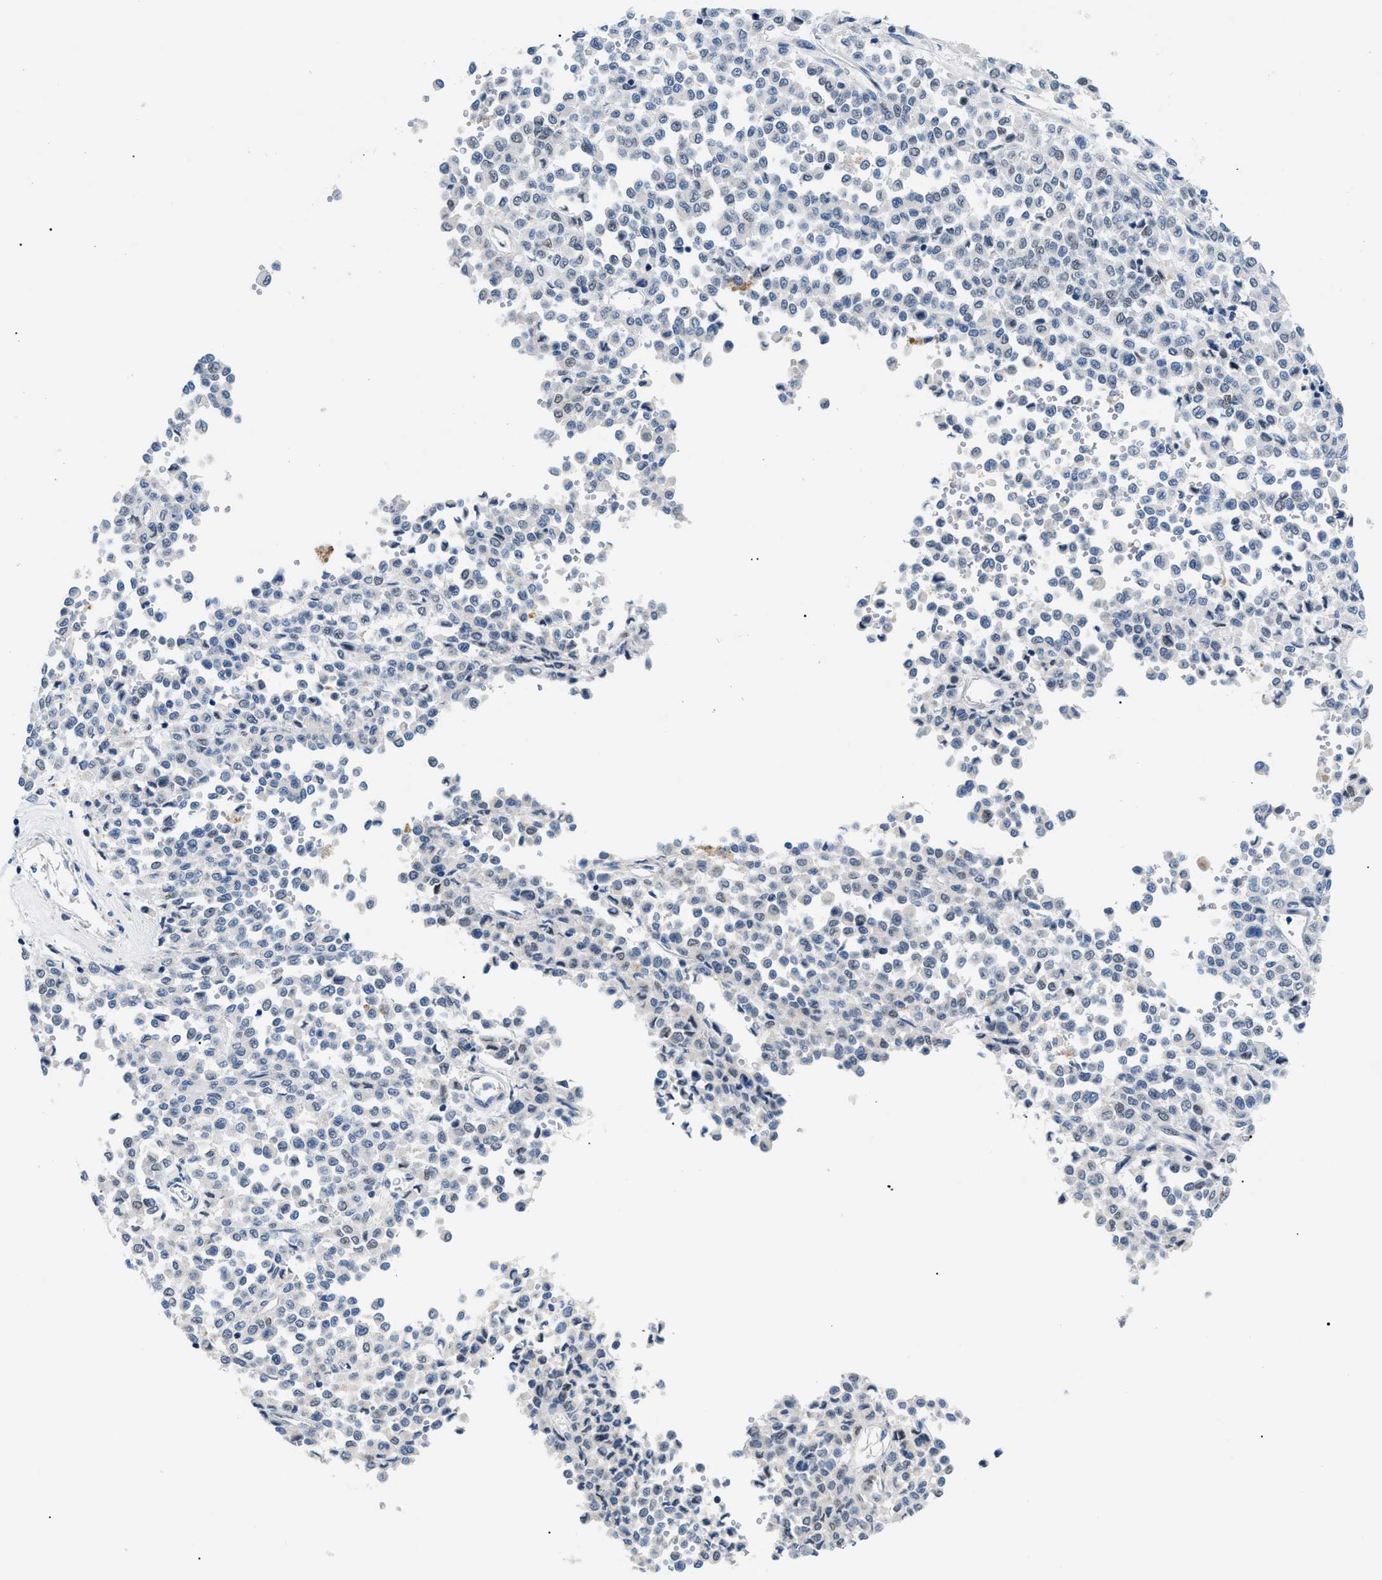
{"staining": {"intensity": "weak", "quantity": "<25%", "location": "nuclear"}, "tissue": "melanoma", "cell_type": "Tumor cells", "image_type": "cancer", "snomed": [{"axis": "morphology", "description": "Malignant melanoma, Metastatic site"}, {"axis": "topography", "description": "Pancreas"}], "caption": "Melanoma was stained to show a protein in brown. There is no significant positivity in tumor cells. (DAB immunohistochemistry with hematoxylin counter stain).", "gene": "SMARCC1", "patient": {"sex": "female", "age": 30}}